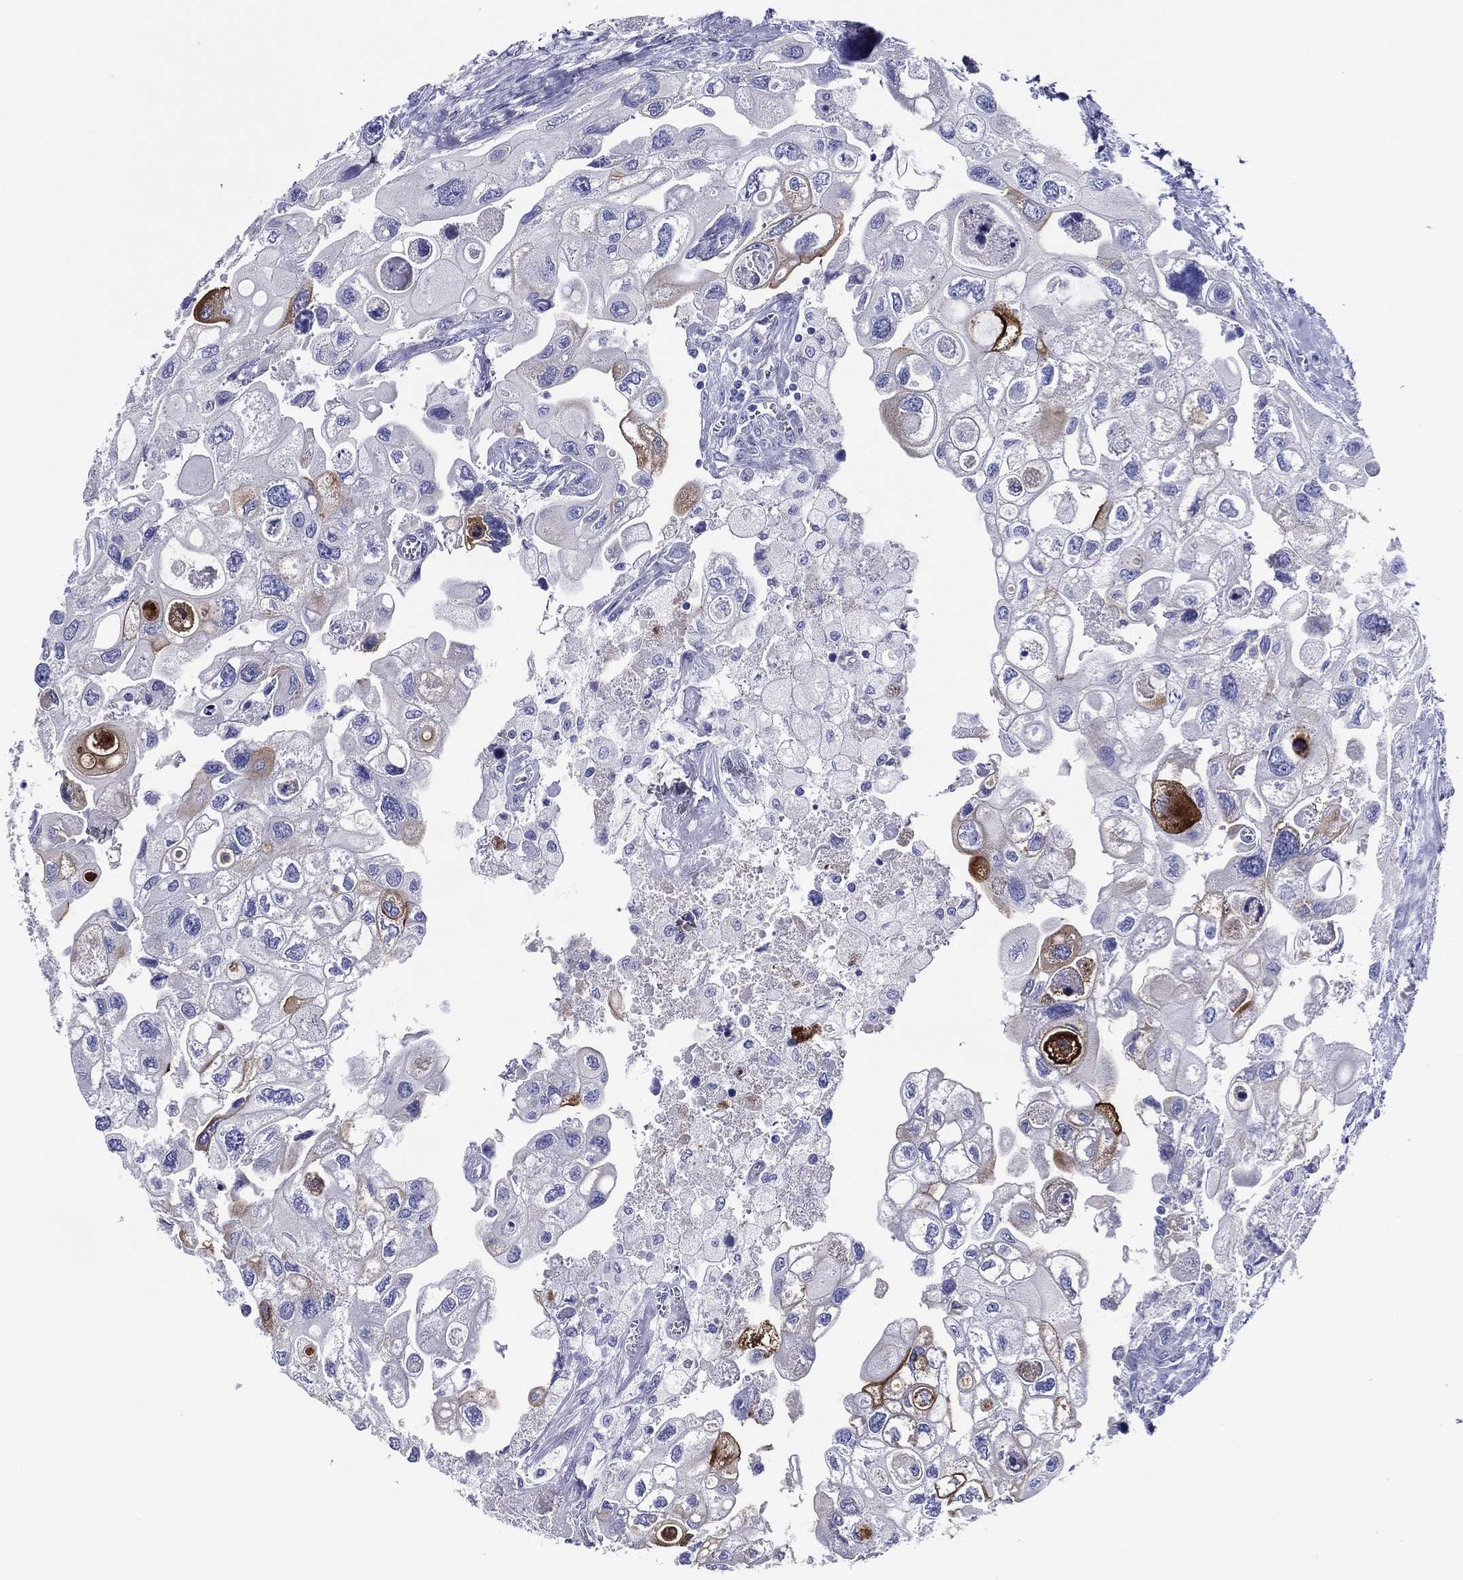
{"staining": {"intensity": "moderate", "quantity": "<25%", "location": "cytoplasmic/membranous"}, "tissue": "urothelial cancer", "cell_type": "Tumor cells", "image_type": "cancer", "snomed": [{"axis": "morphology", "description": "Urothelial carcinoma, High grade"}, {"axis": "topography", "description": "Urinary bladder"}], "caption": "Urothelial cancer tissue shows moderate cytoplasmic/membranous staining in about <25% of tumor cells", "gene": "ACE2", "patient": {"sex": "male", "age": 59}}